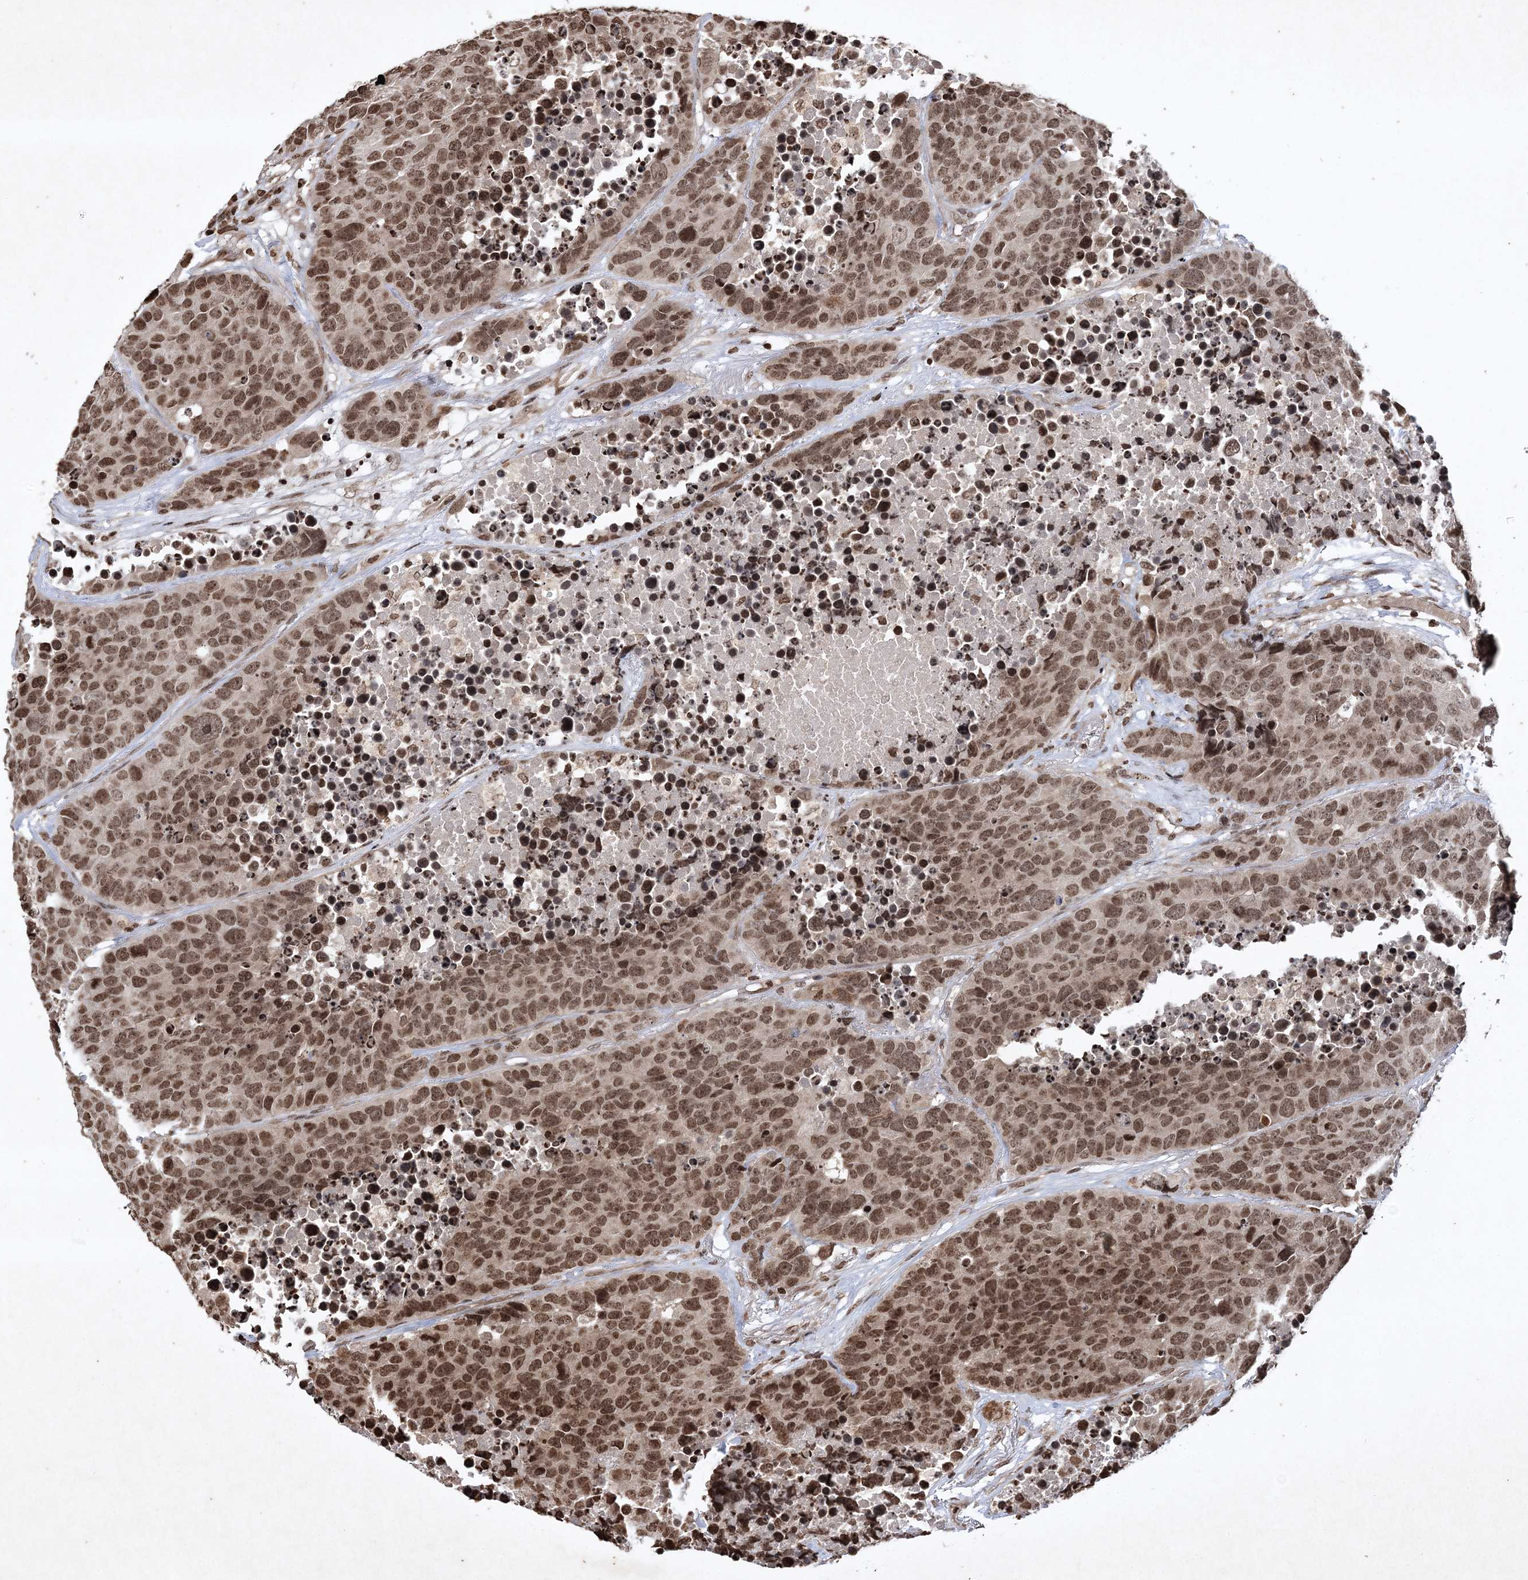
{"staining": {"intensity": "moderate", "quantity": ">75%", "location": "nuclear"}, "tissue": "carcinoid", "cell_type": "Tumor cells", "image_type": "cancer", "snomed": [{"axis": "morphology", "description": "Carcinoid, malignant, NOS"}, {"axis": "topography", "description": "Lung"}], "caption": "IHC of human malignant carcinoid exhibits medium levels of moderate nuclear staining in about >75% of tumor cells.", "gene": "NEDD9", "patient": {"sex": "male", "age": 60}}